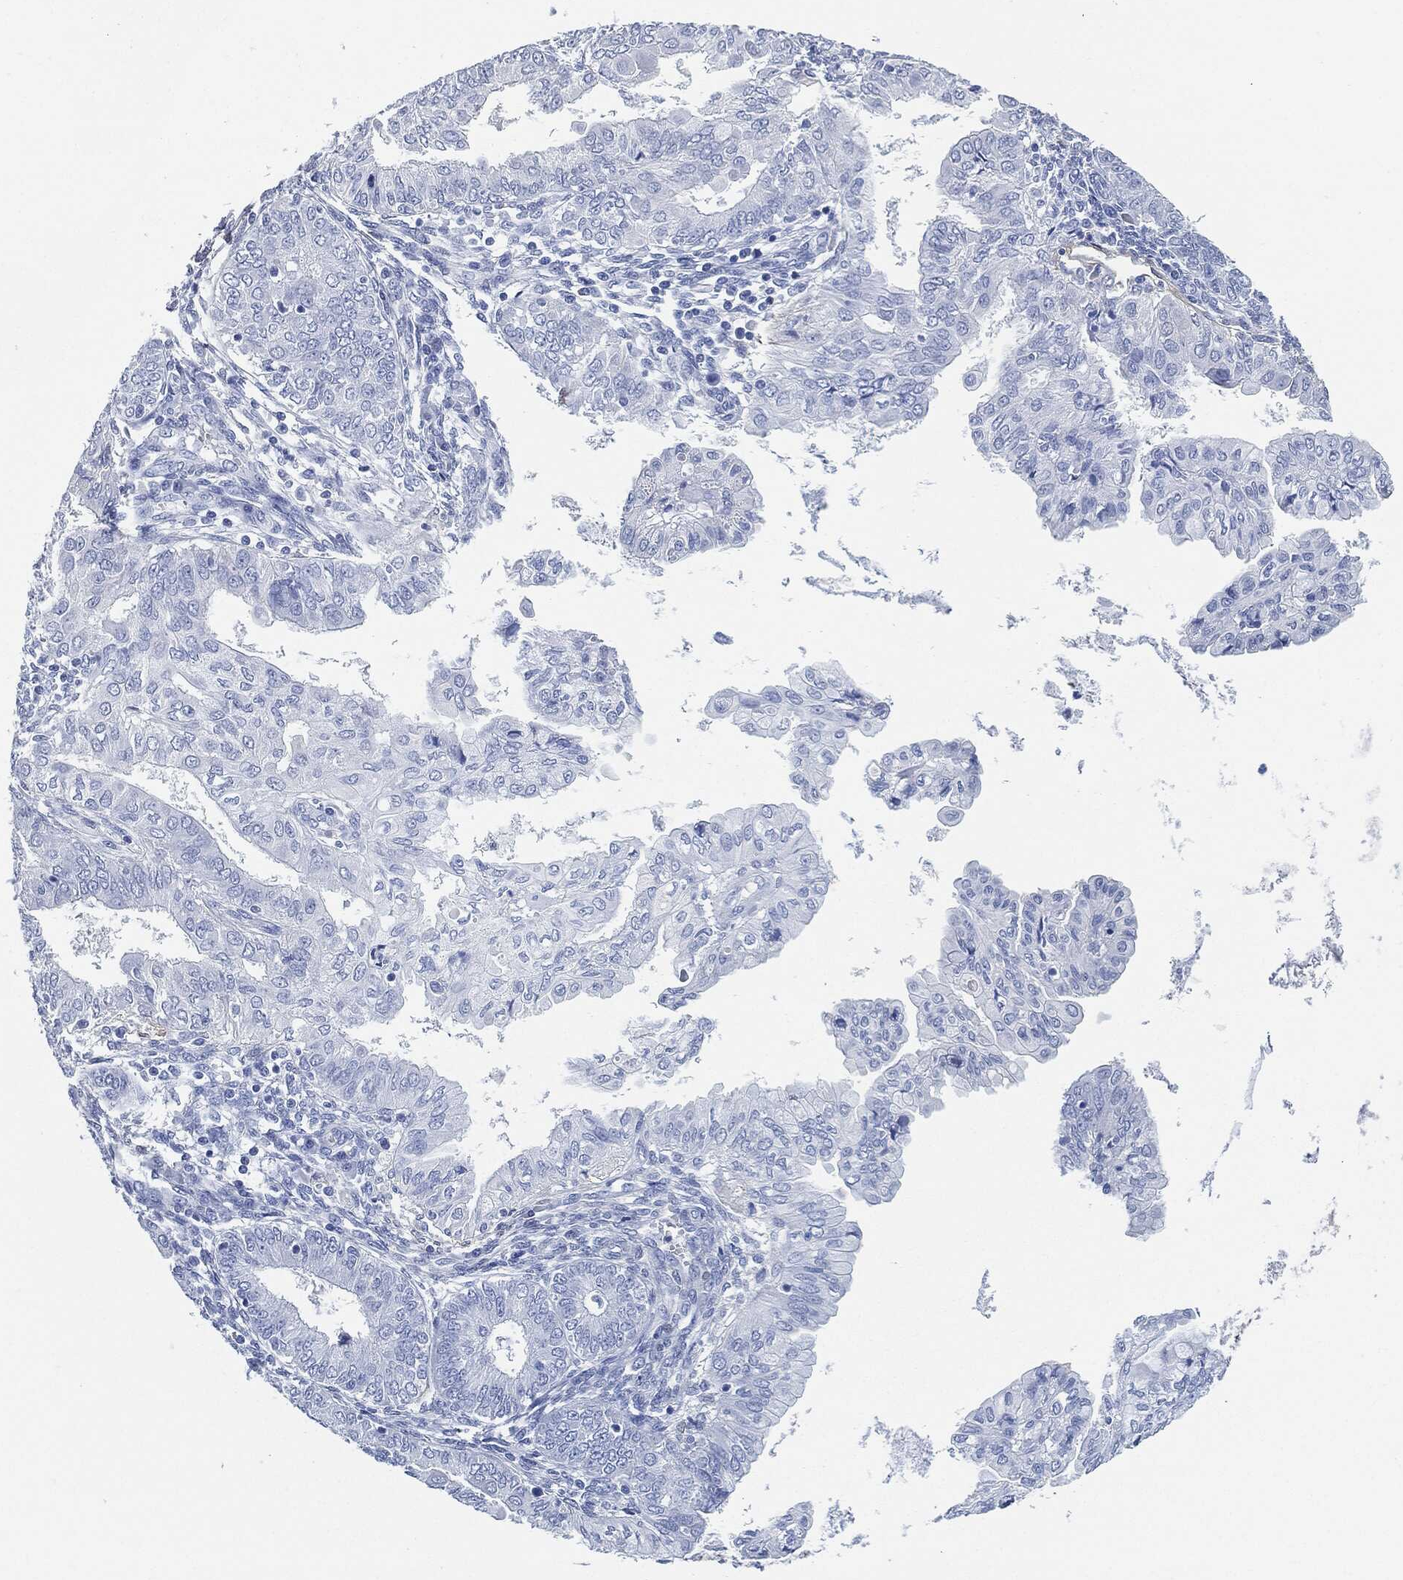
{"staining": {"intensity": "negative", "quantity": "none", "location": "none"}, "tissue": "endometrial cancer", "cell_type": "Tumor cells", "image_type": "cancer", "snomed": [{"axis": "morphology", "description": "Adenocarcinoma, NOS"}, {"axis": "topography", "description": "Endometrium"}], "caption": "Immunohistochemistry (IHC) photomicrograph of human endometrial cancer stained for a protein (brown), which shows no expression in tumor cells. (DAB (3,3'-diaminobenzidine) IHC visualized using brightfield microscopy, high magnification).", "gene": "TAGLN", "patient": {"sex": "female", "age": 68}}